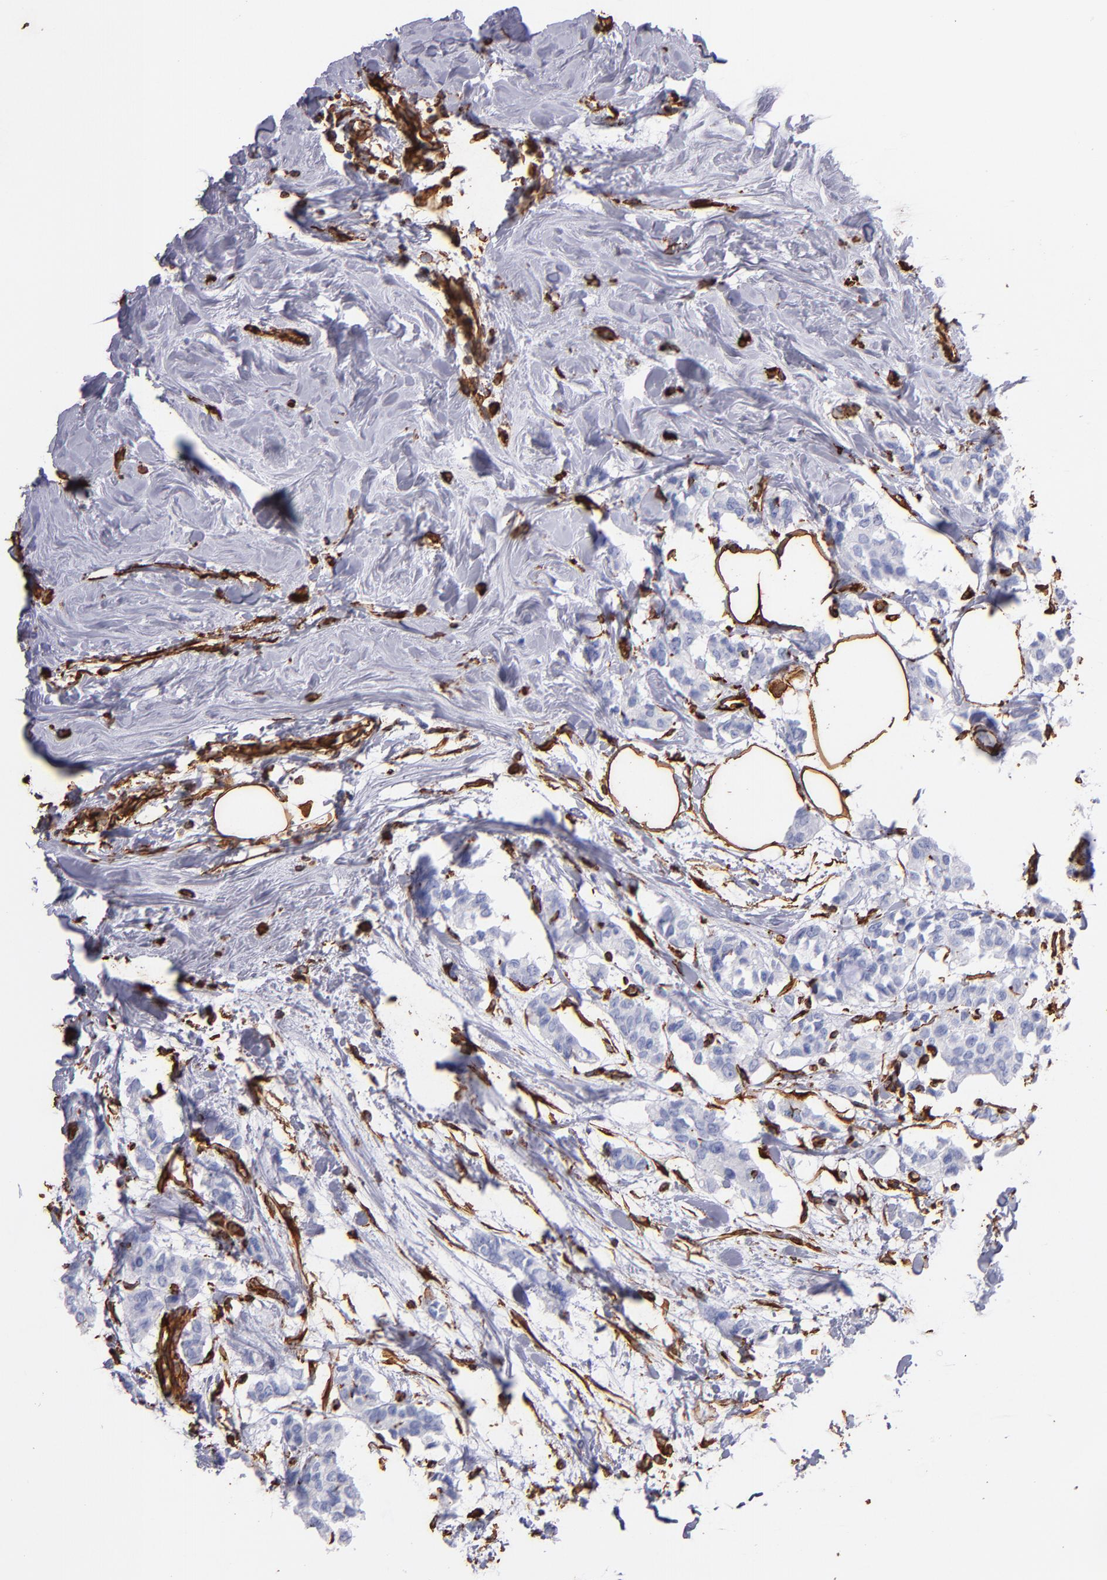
{"staining": {"intensity": "negative", "quantity": "none", "location": "none"}, "tissue": "breast cancer", "cell_type": "Tumor cells", "image_type": "cancer", "snomed": [{"axis": "morphology", "description": "Duct carcinoma"}, {"axis": "topography", "description": "Breast"}], "caption": "An immunohistochemistry (IHC) image of breast cancer is shown. There is no staining in tumor cells of breast cancer.", "gene": "VIM", "patient": {"sex": "female", "age": 84}}